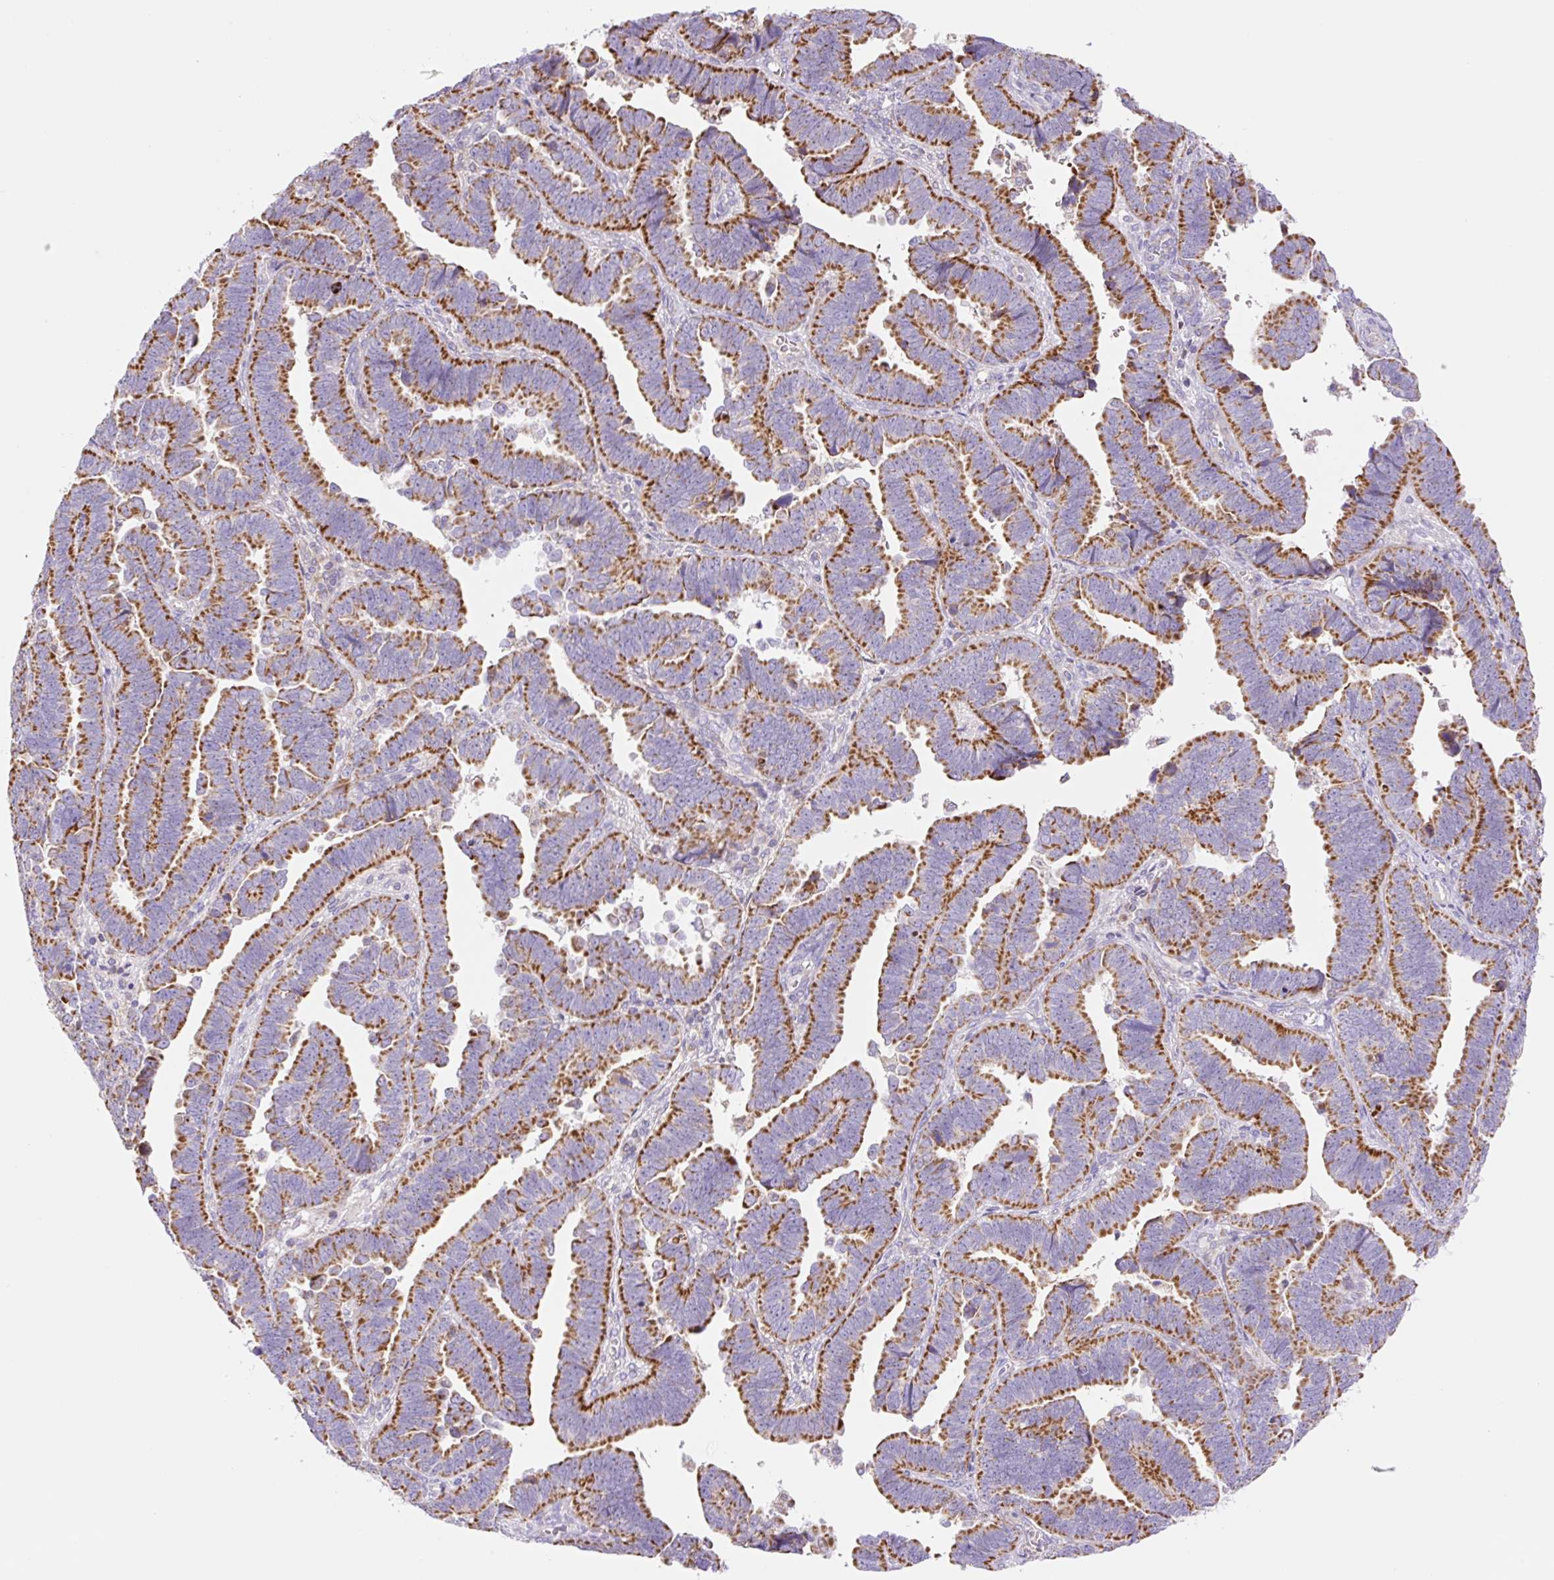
{"staining": {"intensity": "moderate", "quantity": ">75%", "location": "cytoplasmic/membranous"}, "tissue": "endometrial cancer", "cell_type": "Tumor cells", "image_type": "cancer", "snomed": [{"axis": "morphology", "description": "Adenocarcinoma, NOS"}, {"axis": "topography", "description": "Endometrium"}], "caption": "Moderate cytoplasmic/membranous staining for a protein is seen in approximately >75% of tumor cells of endometrial cancer (adenocarcinoma) using IHC.", "gene": "ETNK2", "patient": {"sex": "female", "age": 75}}